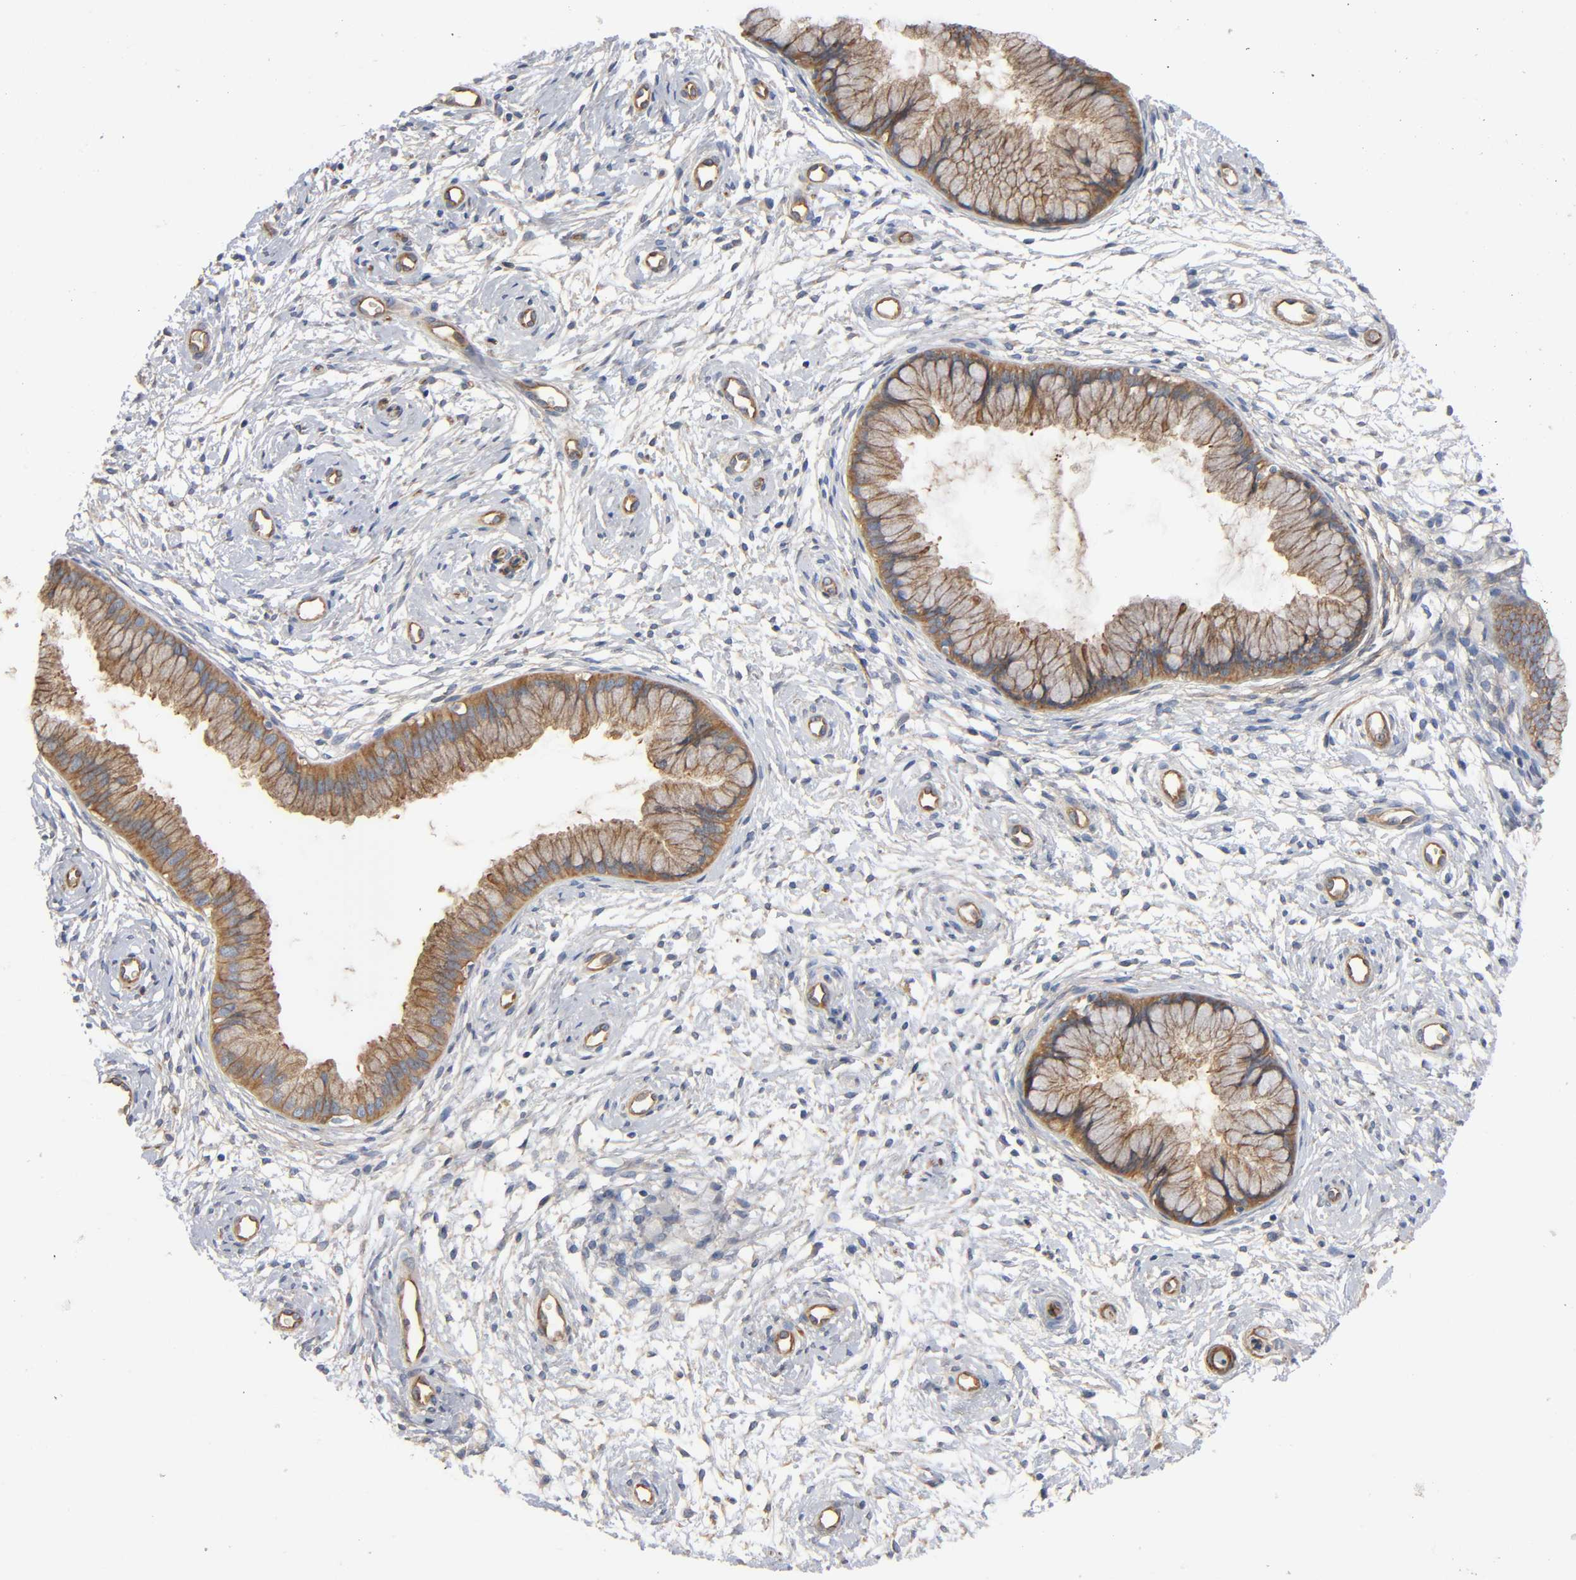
{"staining": {"intensity": "moderate", "quantity": ">75%", "location": "cytoplasmic/membranous"}, "tissue": "cervix", "cell_type": "Glandular cells", "image_type": "normal", "snomed": [{"axis": "morphology", "description": "Normal tissue, NOS"}, {"axis": "topography", "description": "Cervix"}], "caption": "Protein expression analysis of unremarkable human cervix reveals moderate cytoplasmic/membranous positivity in approximately >75% of glandular cells. The staining is performed using DAB (3,3'-diaminobenzidine) brown chromogen to label protein expression. The nuclei are counter-stained blue using hematoxylin.", "gene": "MARS1", "patient": {"sex": "female", "age": 39}}